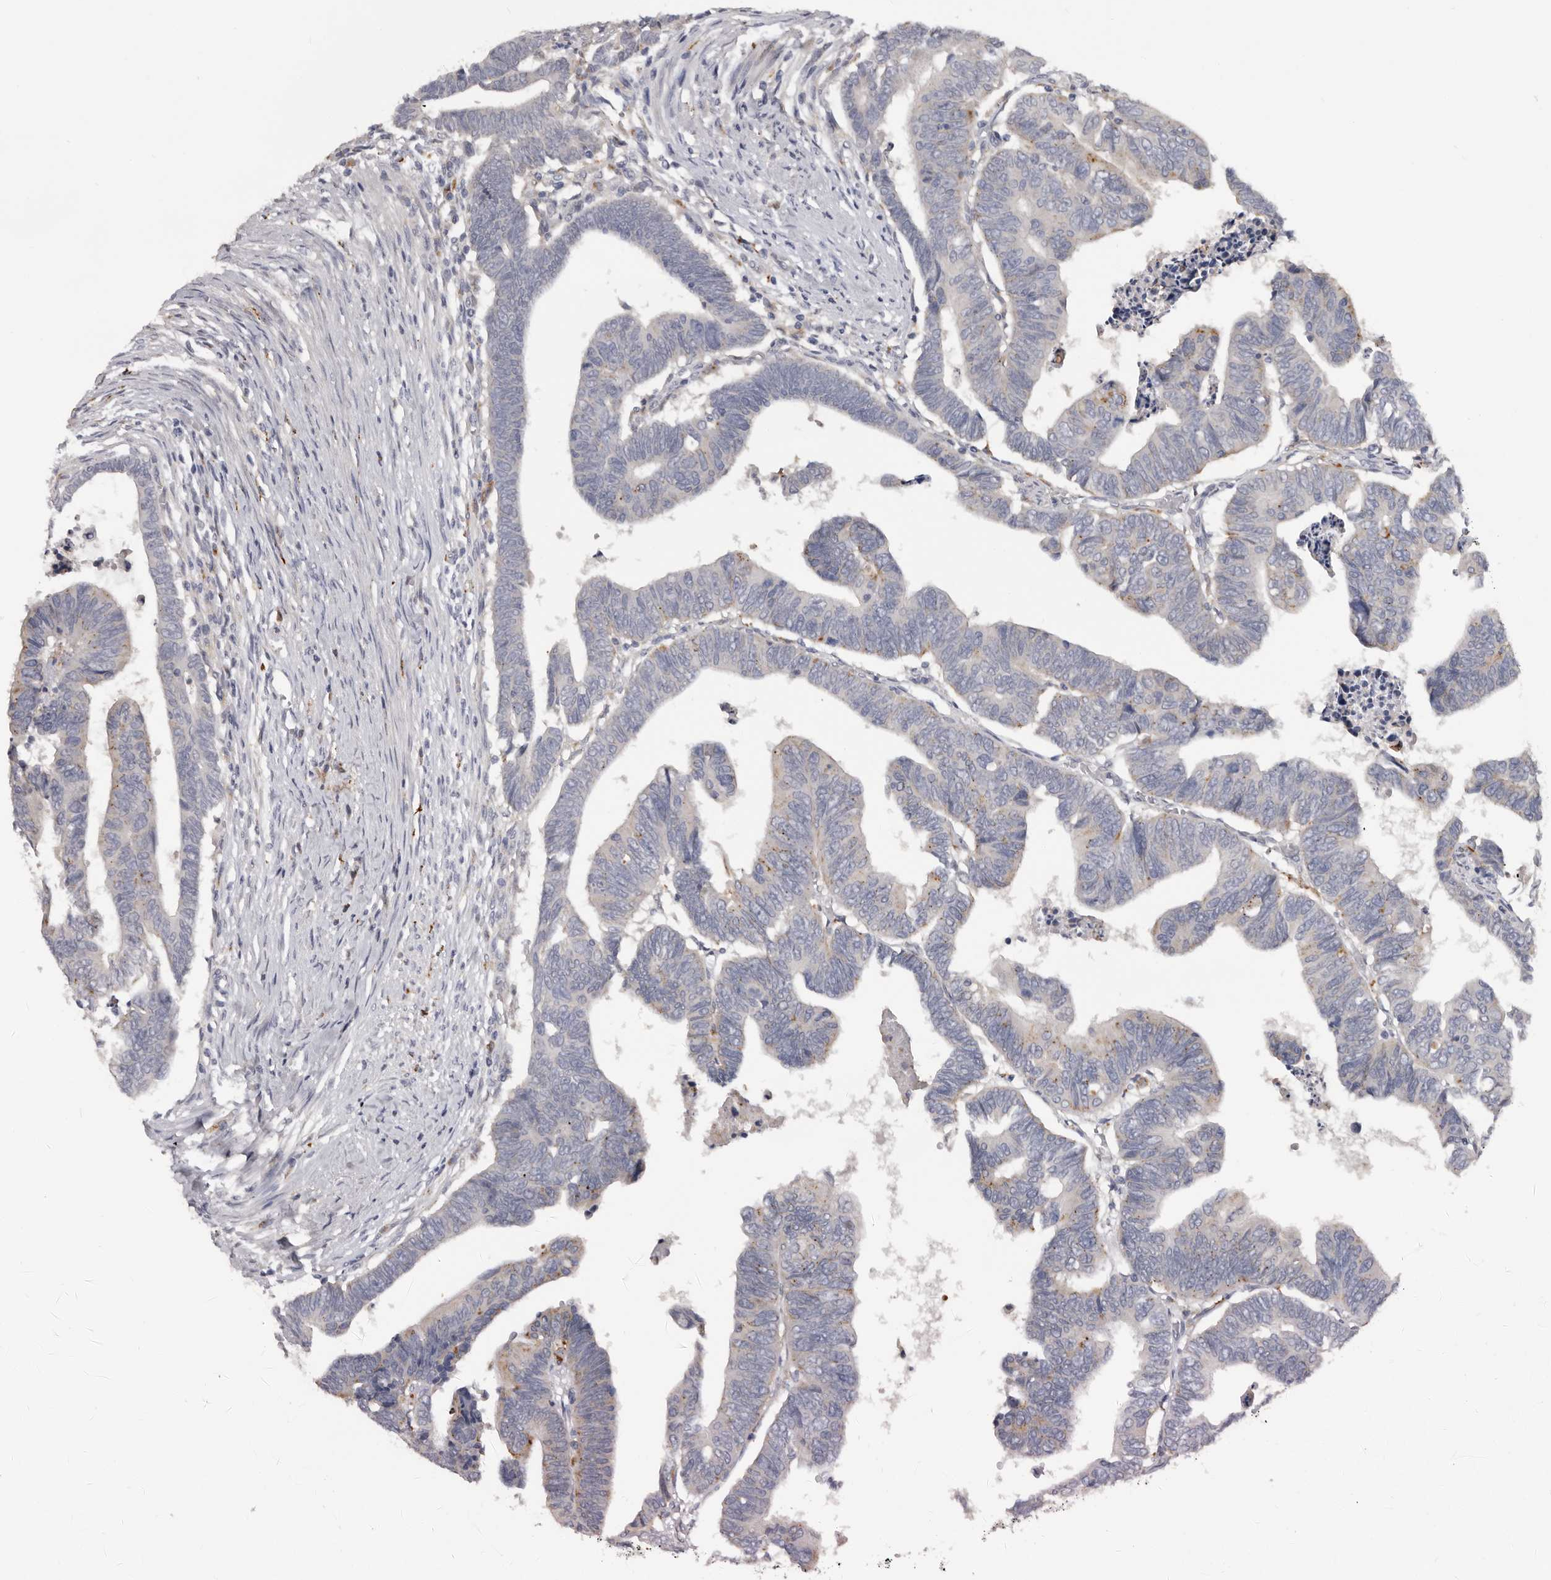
{"staining": {"intensity": "weak", "quantity": "25%-75%", "location": "cytoplasmic/membranous"}, "tissue": "colorectal cancer", "cell_type": "Tumor cells", "image_type": "cancer", "snomed": [{"axis": "morphology", "description": "Adenocarcinoma, NOS"}, {"axis": "topography", "description": "Rectum"}], "caption": "Immunohistochemistry staining of colorectal cancer, which reveals low levels of weak cytoplasmic/membranous positivity in approximately 25%-75% of tumor cells indicating weak cytoplasmic/membranous protein expression. The staining was performed using DAB (3,3'-diaminobenzidine) (brown) for protein detection and nuclei were counterstained in hematoxylin (blue).", "gene": "DAP", "patient": {"sex": "female", "age": 65}}